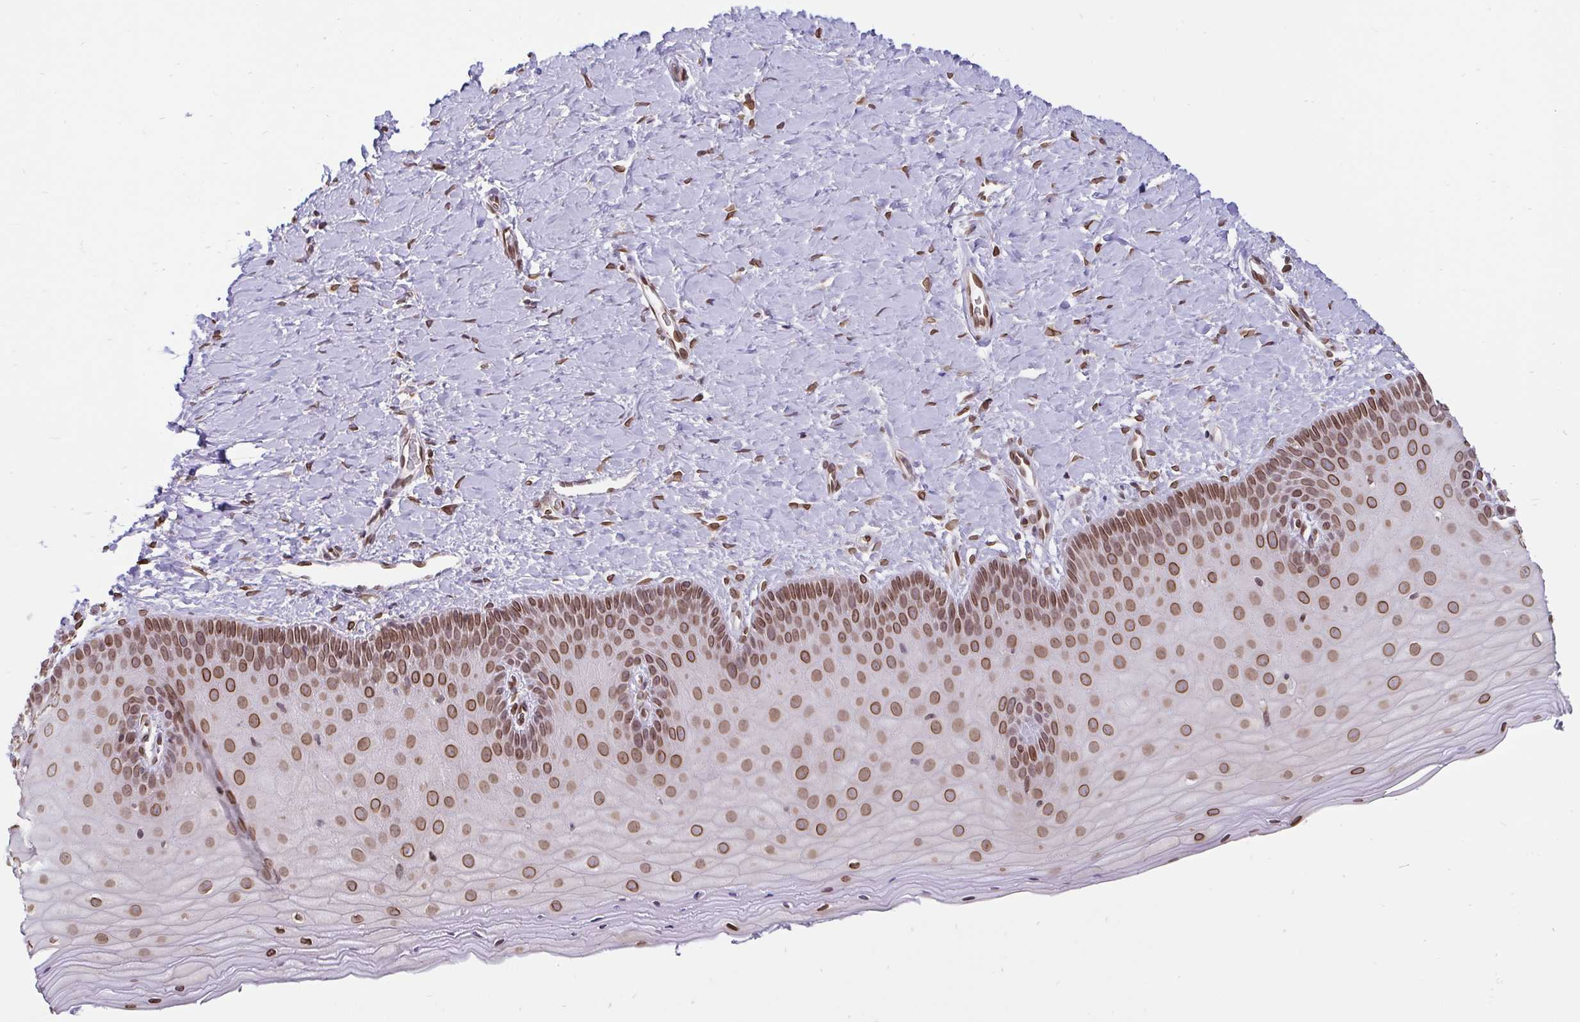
{"staining": {"intensity": "moderate", "quantity": ">75%", "location": "cytoplasmic/membranous,nuclear"}, "tissue": "cervix", "cell_type": "Glandular cells", "image_type": "normal", "snomed": [{"axis": "morphology", "description": "Normal tissue, NOS"}, {"axis": "topography", "description": "Cervix"}], "caption": "Immunohistochemistry (IHC) histopathology image of normal cervix stained for a protein (brown), which shows medium levels of moderate cytoplasmic/membranous,nuclear expression in approximately >75% of glandular cells.", "gene": "EMD", "patient": {"sex": "female", "age": 37}}